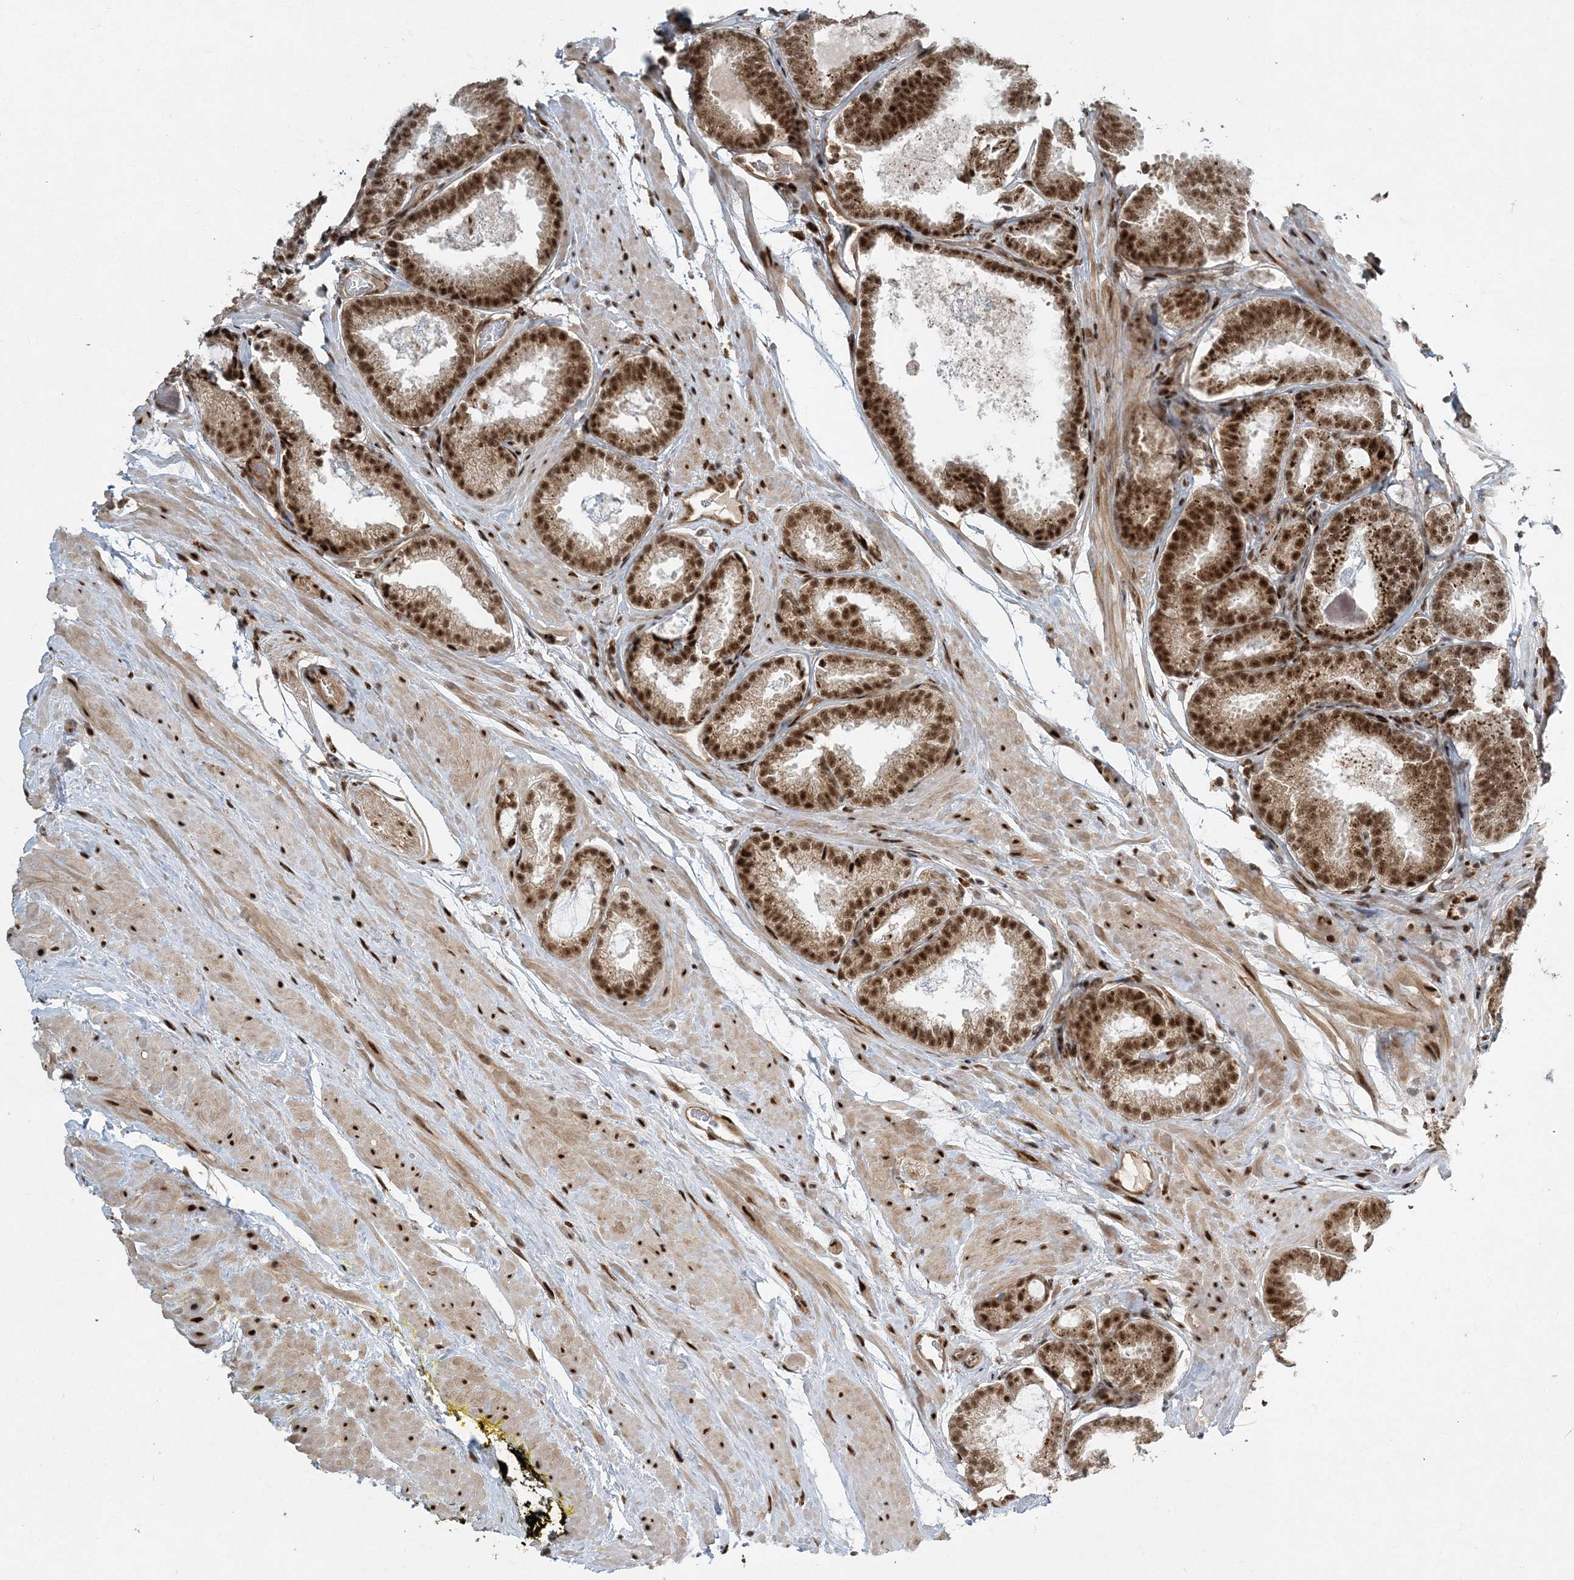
{"staining": {"intensity": "strong", "quantity": ">75%", "location": "cytoplasmic/membranous,nuclear"}, "tissue": "prostate cancer", "cell_type": "Tumor cells", "image_type": "cancer", "snomed": [{"axis": "morphology", "description": "Adenocarcinoma, Low grade"}, {"axis": "topography", "description": "Prostate"}], "caption": "Protein staining of prostate cancer (low-grade adenocarcinoma) tissue reveals strong cytoplasmic/membranous and nuclear positivity in about >75% of tumor cells. (Stains: DAB in brown, nuclei in blue, Microscopy: brightfield microscopy at high magnification).", "gene": "CWC22", "patient": {"sex": "male", "age": 71}}